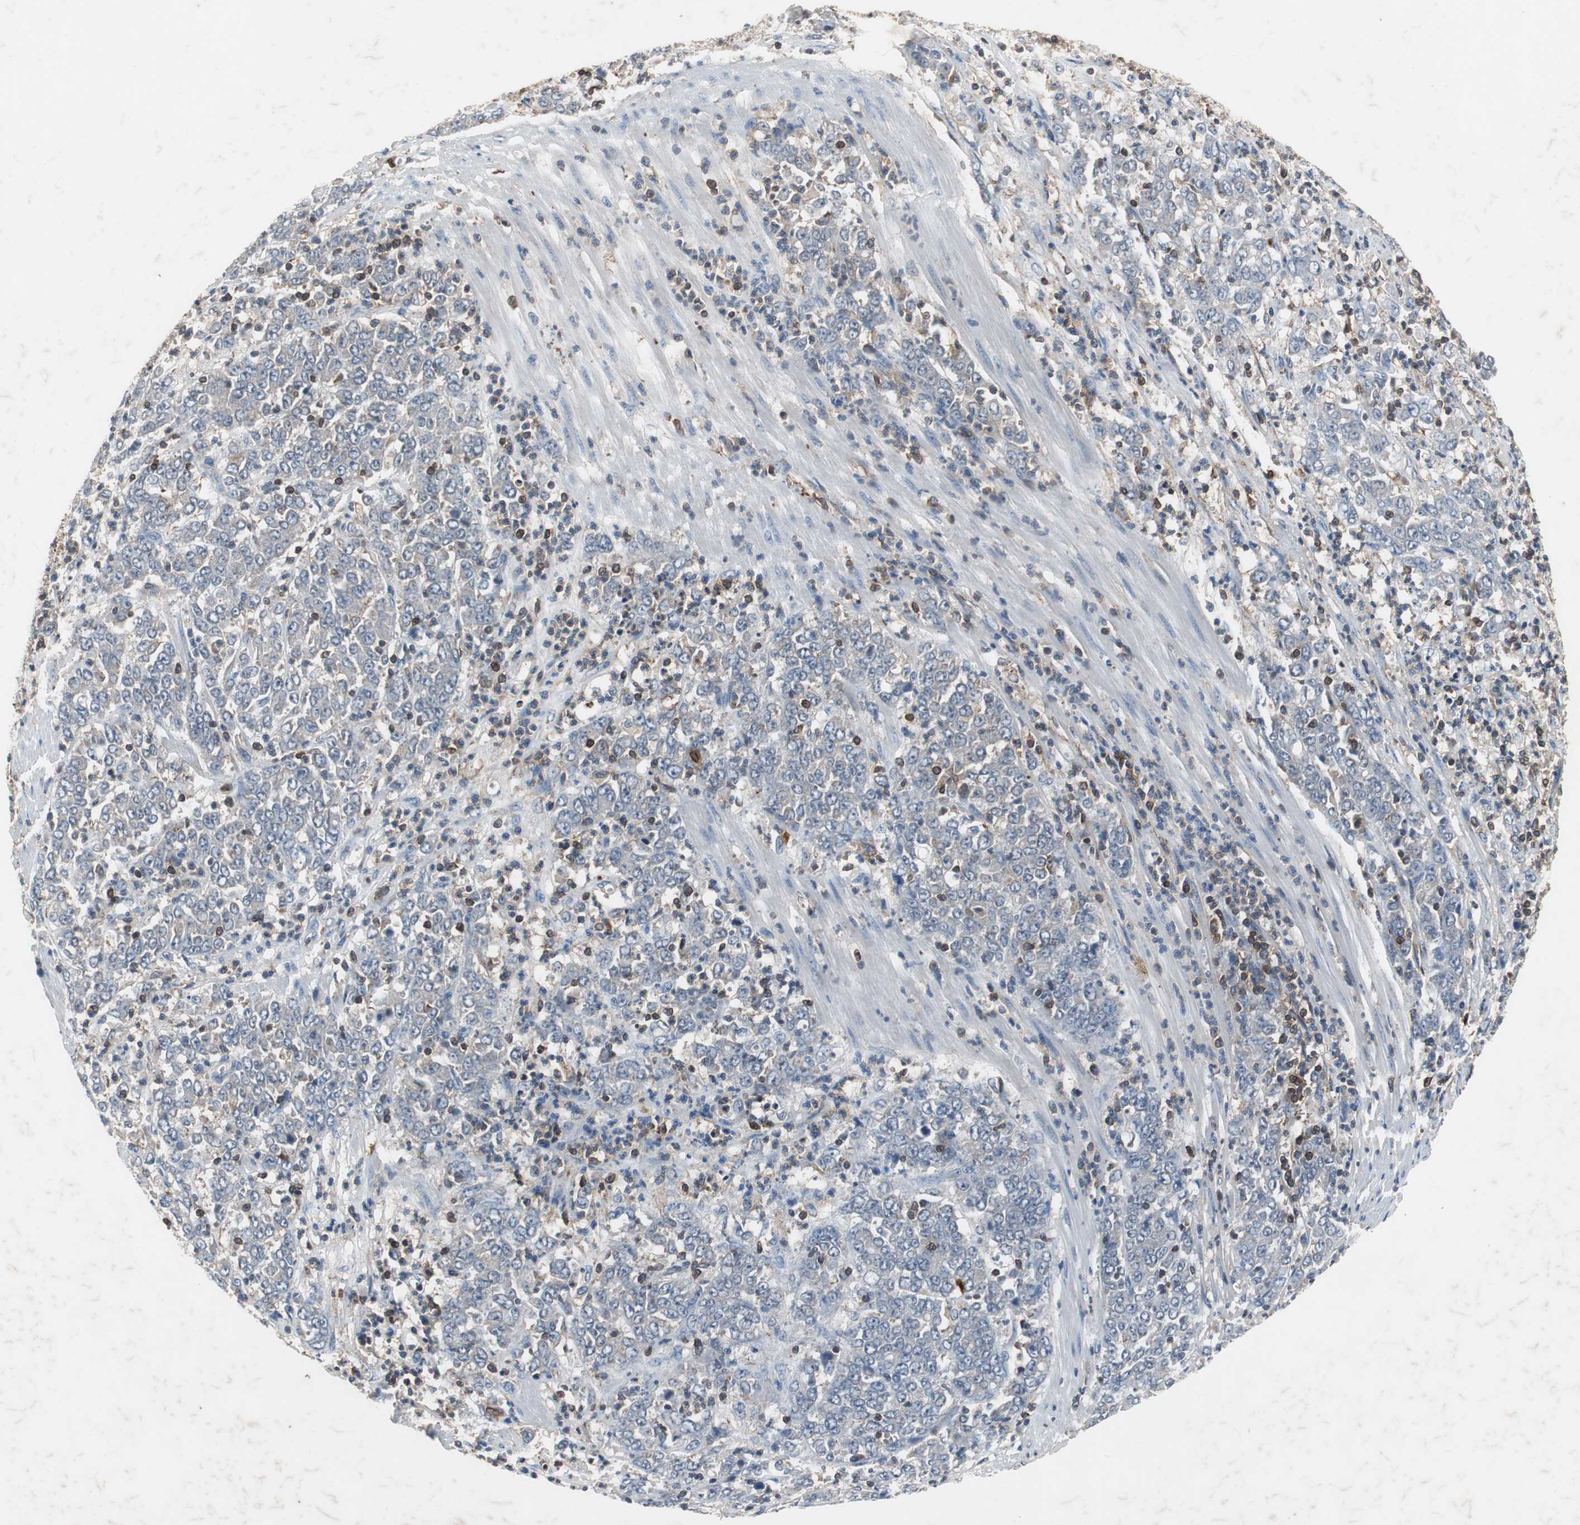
{"staining": {"intensity": "negative", "quantity": "none", "location": "none"}, "tissue": "stomach cancer", "cell_type": "Tumor cells", "image_type": "cancer", "snomed": [{"axis": "morphology", "description": "Adenocarcinoma, NOS"}, {"axis": "topography", "description": "Stomach, lower"}], "caption": "The histopathology image reveals no significant positivity in tumor cells of stomach cancer (adenocarcinoma). (DAB immunohistochemistry, high magnification).", "gene": "CALB2", "patient": {"sex": "female", "age": 71}}